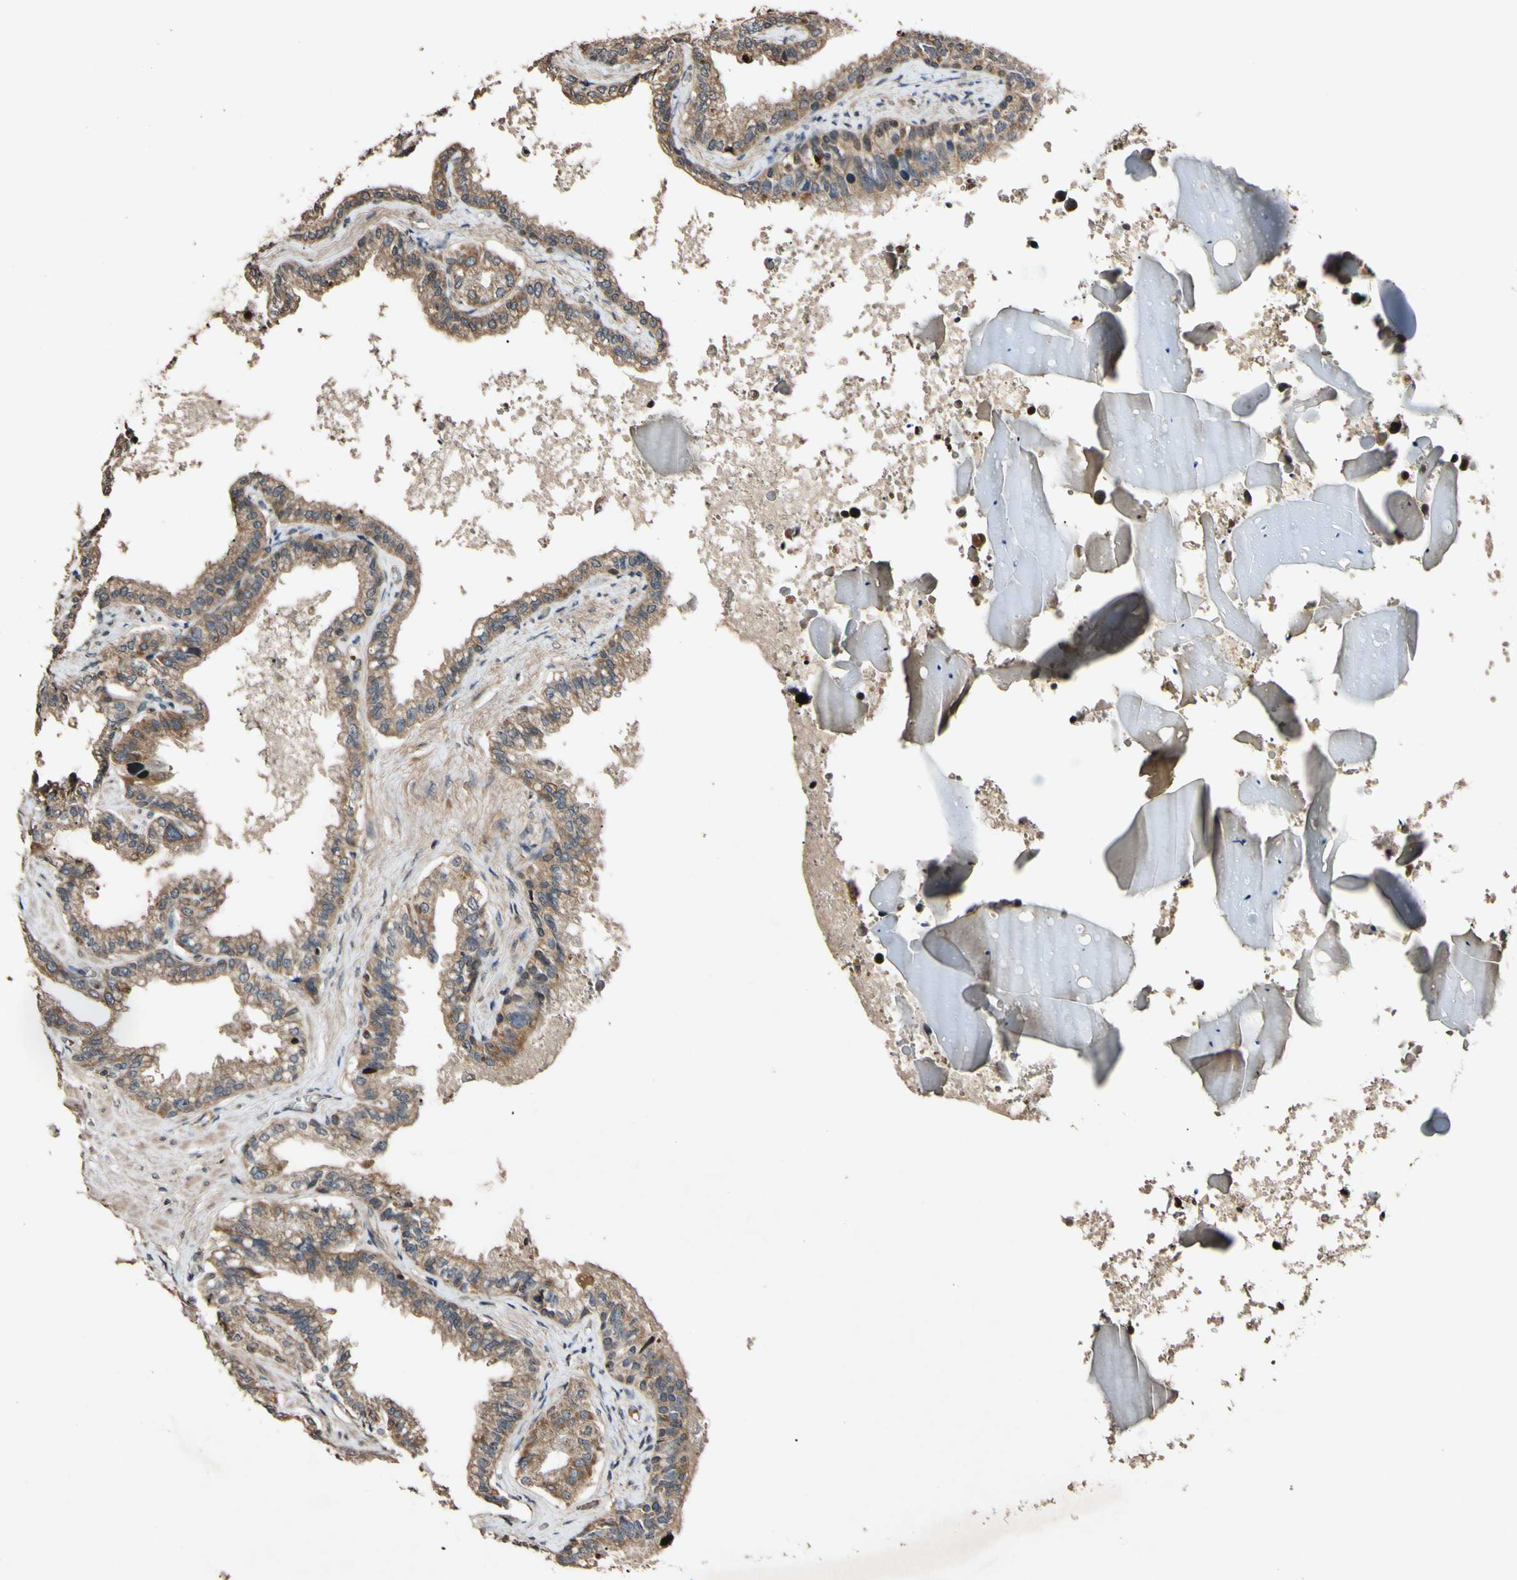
{"staining": {"intensity": "moderate", "quantity": ">75%", "location": "cytoplasmic/membranous"}, "tissue": "seminal vesicle", "cell_type": "Glandular cells", "image_type": "normal", "snomed": [{"axis": "morphology", "description": "Normal tissue, NOS"}, {"axis": "topography", "description": "Seminal veicle"}], "caption": "Immunohistochemical staining of benign seminal vesicle shows >75% levels of moderate cytoplasmic/membranous protein staining in about >75% of glandular cells.", "gene": "PLAT", "patient": {"sex": "male", "age": 46}}